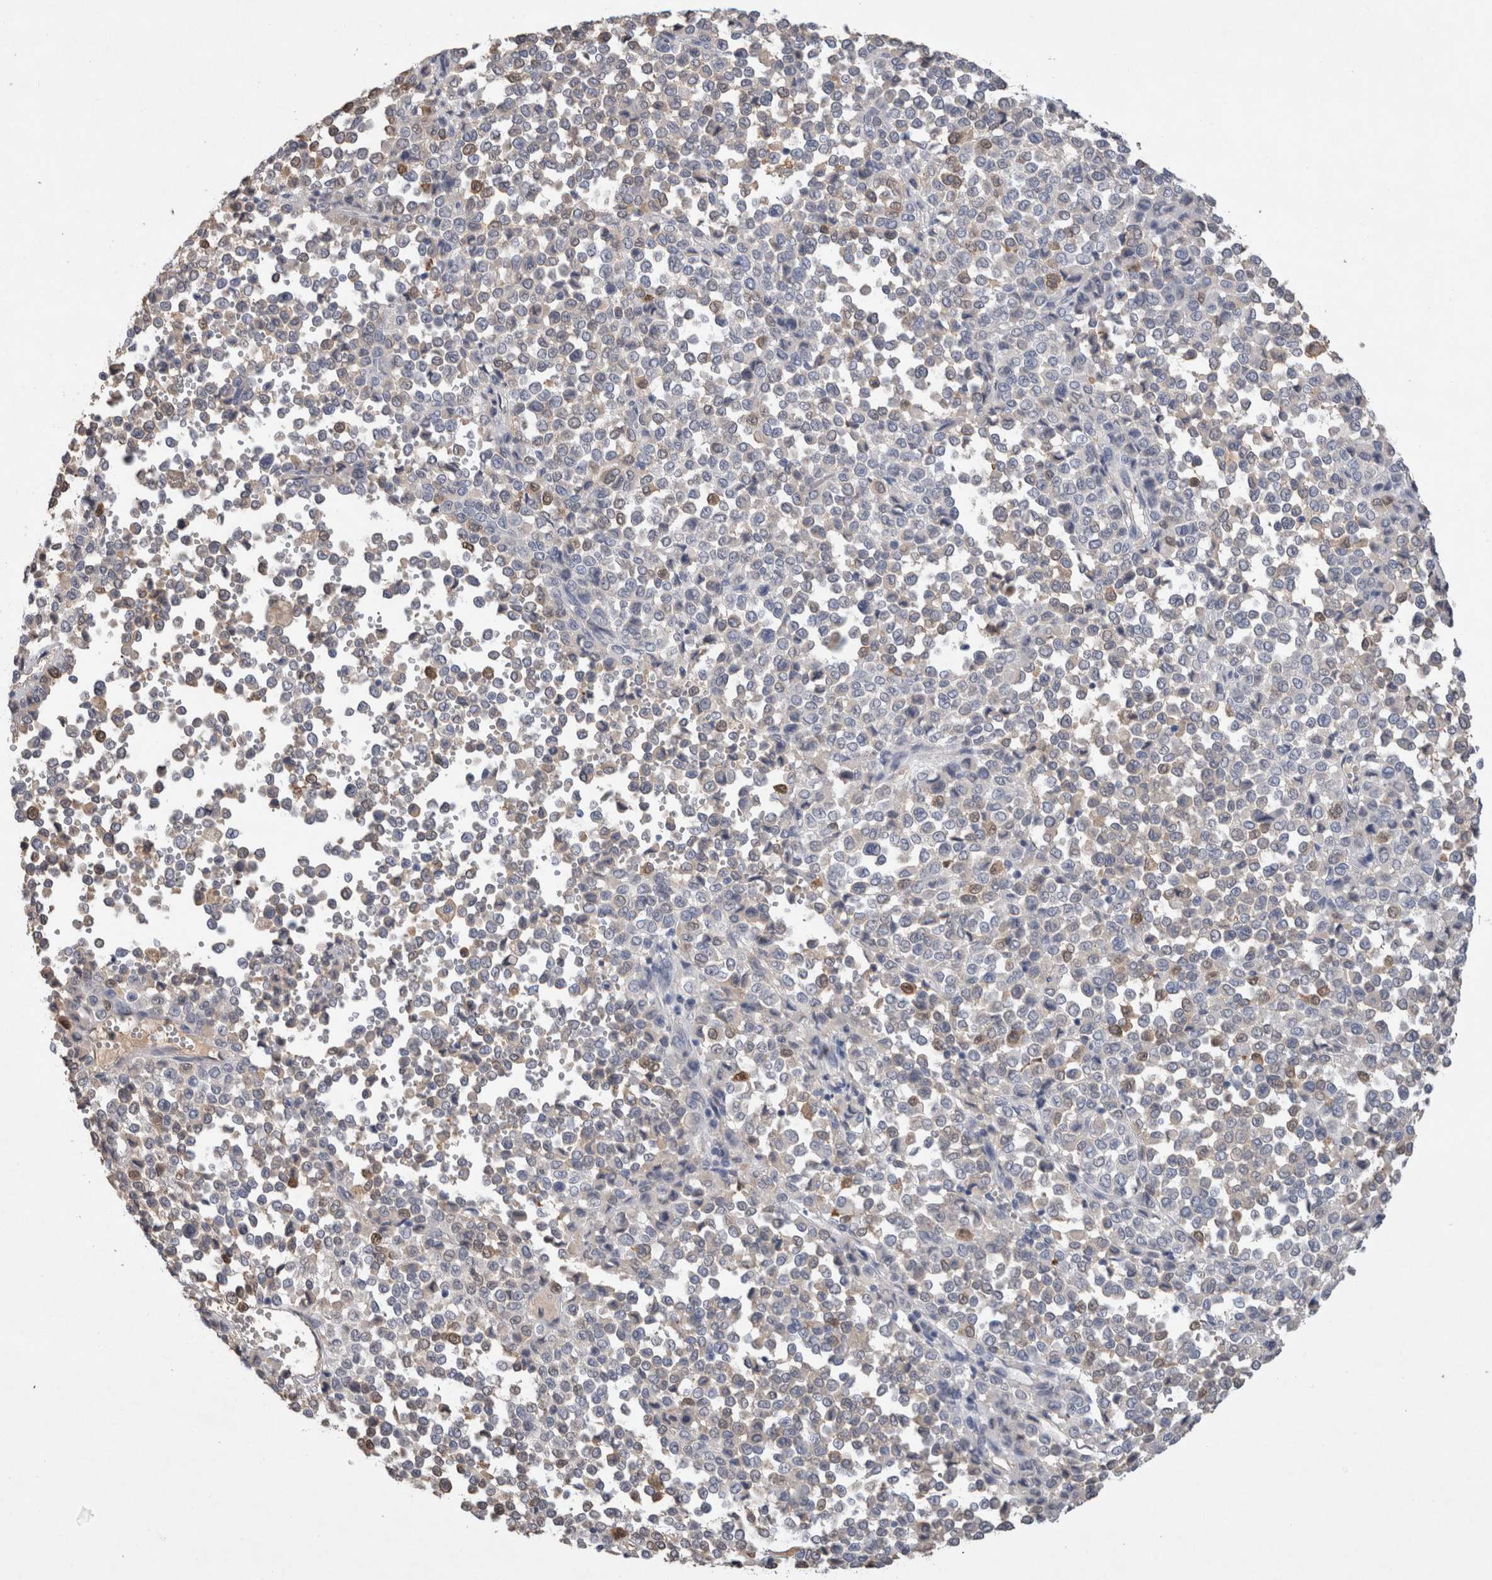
{"staining": {"intensity": "moderate", "quantity": "<25%", "location": "nuclear"}, "tissue": "melanoma", "cell_type": "Tumor cells", "image_type": "cancer", "snomed": [{"axis": "morphology", "description": "Malignant melanoma, Metastatic site"}, {"axis": "topography", "description": "Pancreas"}], "caption": "Immunohistochemical staining of human malignant melanoma (metastatic site) exhibits low levels of moderate nuclear protein staining in about <25% of tumor cells.", "gene": "FABP7", "patient": {"sex": "female", "age": 30}}